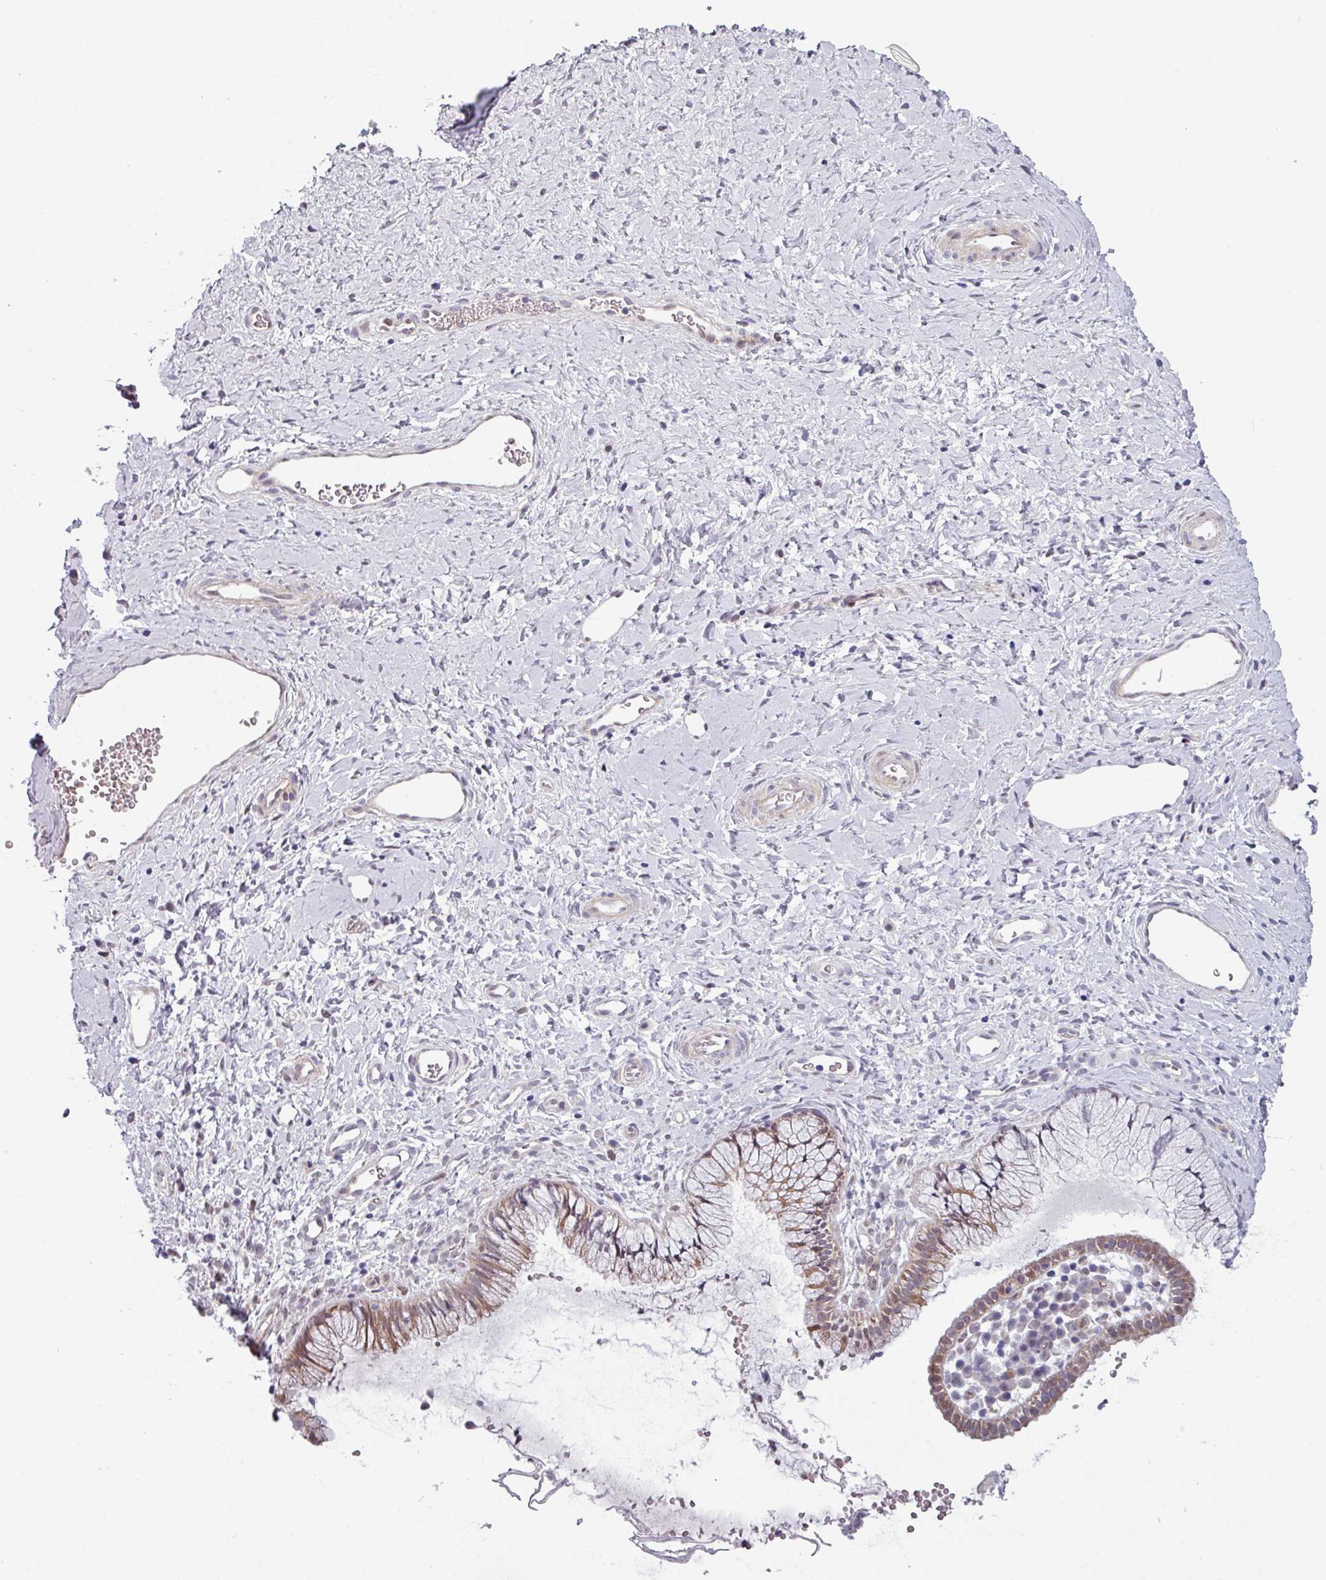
{"staining": {"intensity": "moderate", "quantity": ">75%", "location": "cytoplasmic/membranous"}, "tissue": "cervix", "cell_type": "Glandular cells", "image_type": "normal", "snomed": [{"axis": "morphology", "description": "Normal tissue, NOS"}, {"axis": "topography", "description": "Cervix"}], "caption": "Cervix stained with a protein marker reveals moderate staining in glandular cells.", "gene": "PRAMEF12", "patient": {"sex": "female", "age": 36}}